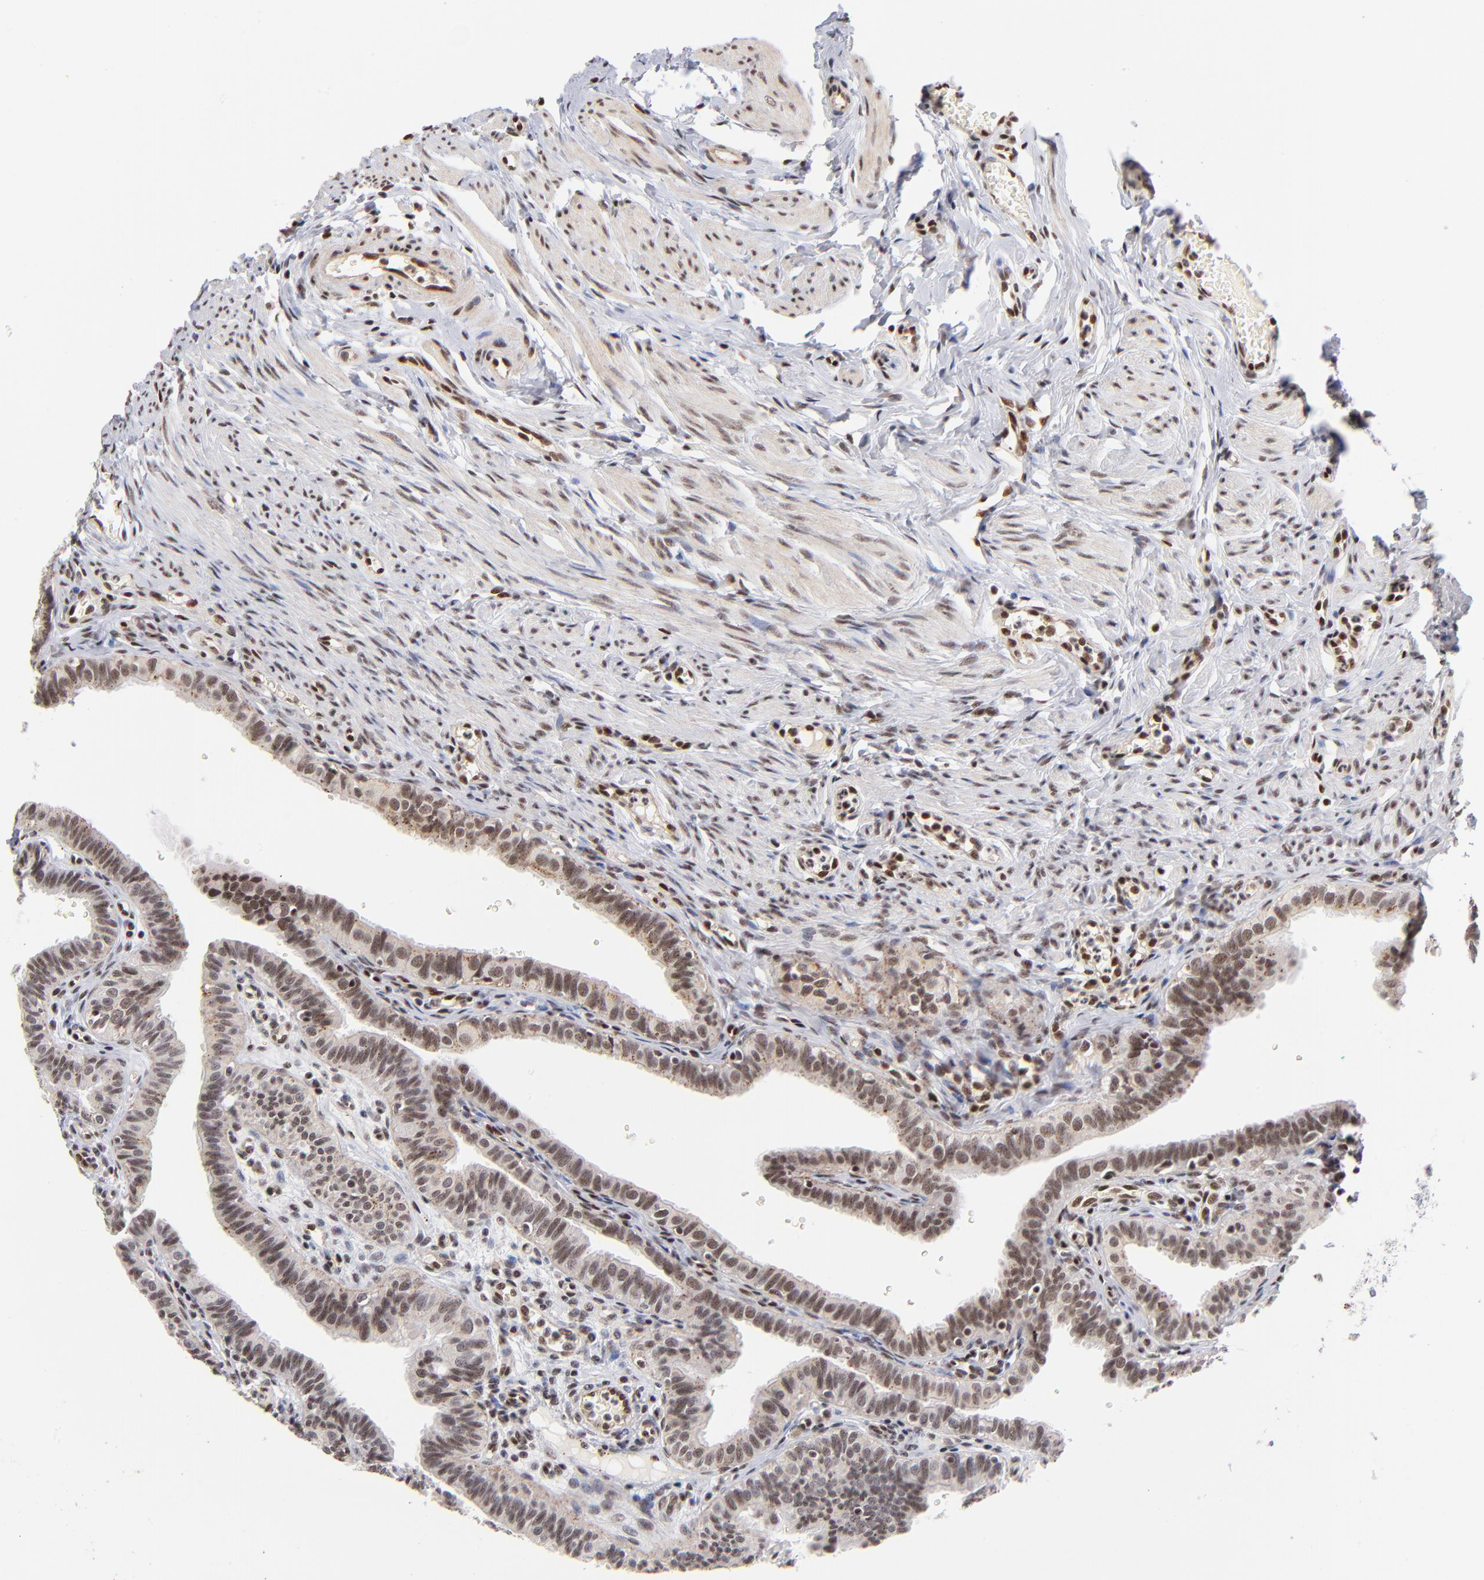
{"staining": {"intensity": "moderate", "quantity": ">75%", "location": "nuclear"}, "tissue": "fallopian tube", "cell_type": "Glandular cells", "image_type": "normal", "snomed": [{"axis": "morphology", "description": "Normal tissue, NOS"}, {"axis": "topography", "description": "Fallopian tube"}, {"axis": "topography", "description": "Ovary"}], "caption": "Protein staining displays moderate nuclear positivity in about >75% of glandular cells in normal fallopian tube.", "gene": "GABPA", "patient": {"sex": "female", "age": 51}}